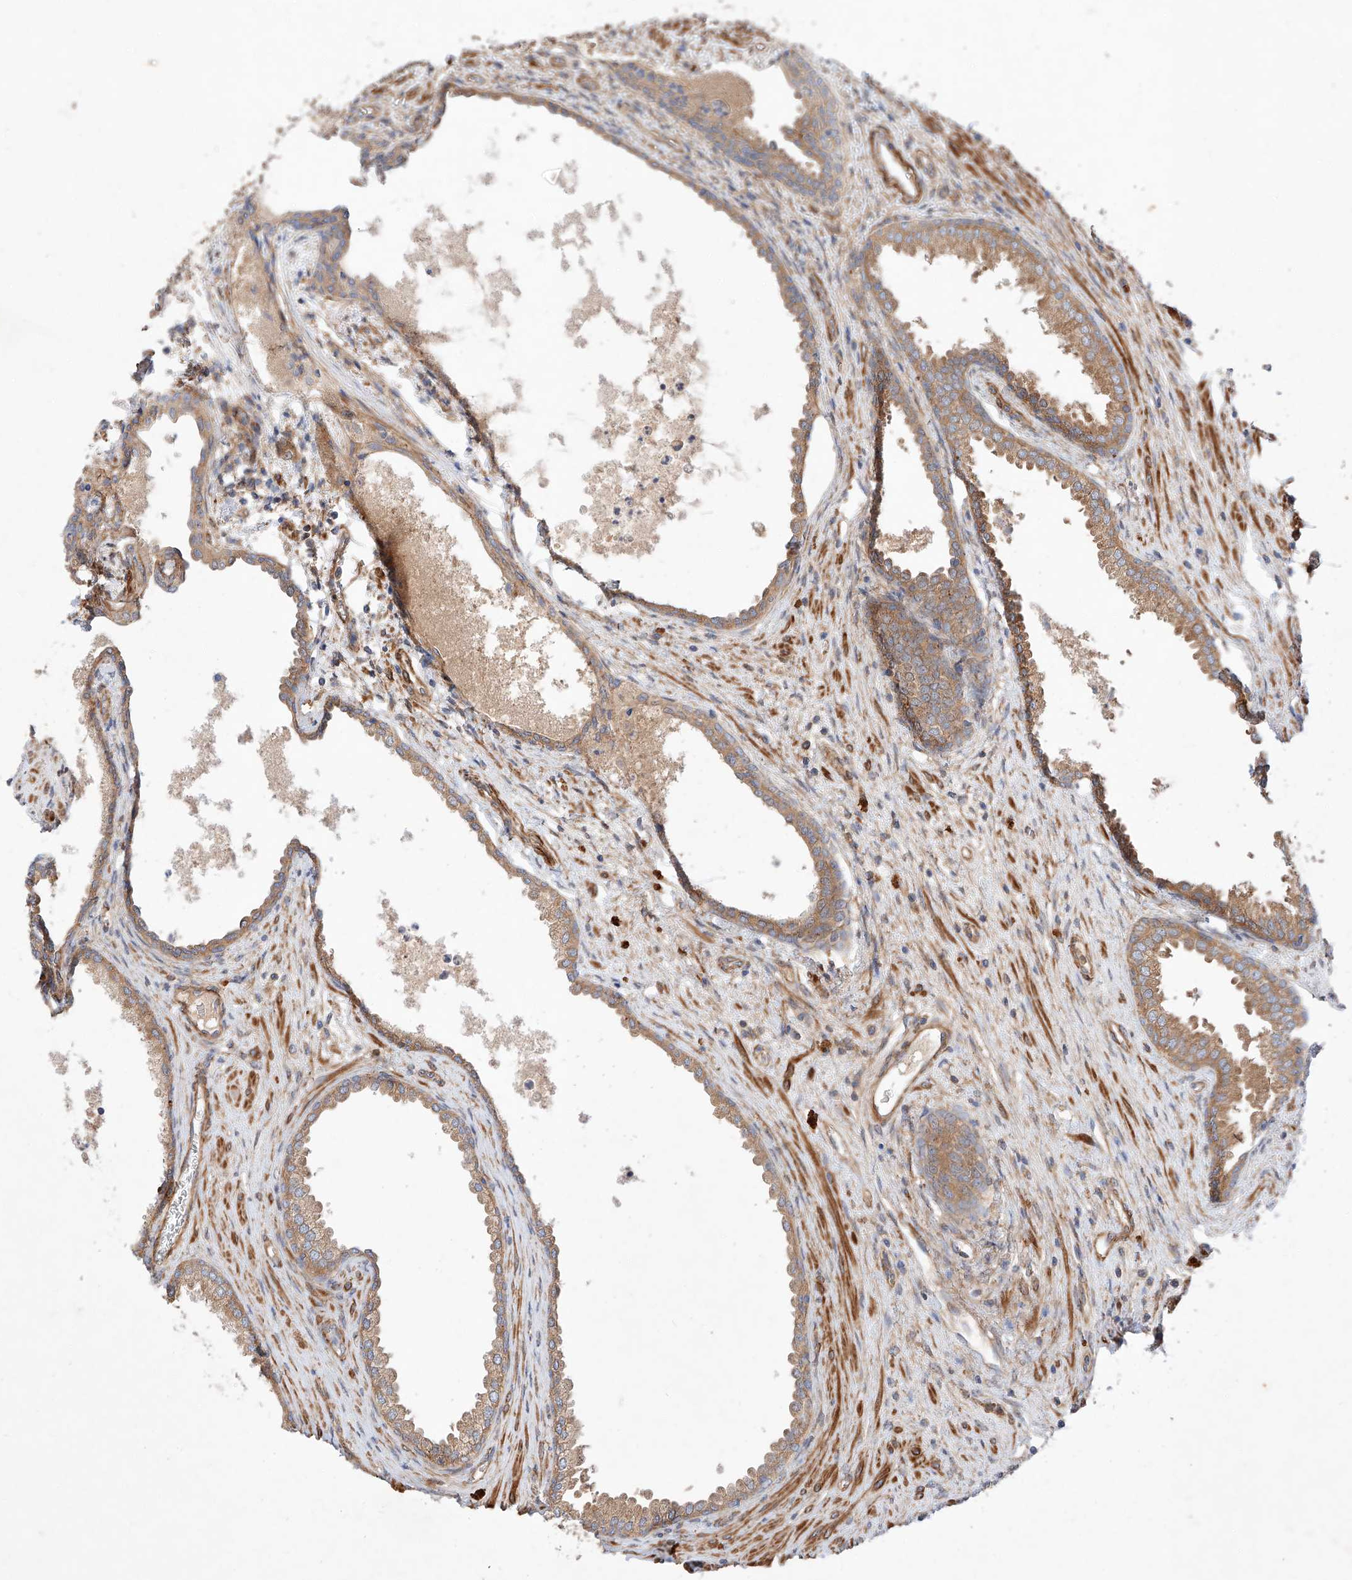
{"staining": {"intensity": "moderate", "quantity": ">75%", "location": "cytoplasmic/membranous"}, "tissue": "prostate", "cell_type": "Glandular cells", "image_type": "normal", "snomed": [{"axis": "morphology", "description": "Normal tissue, NOS"}, {"axis": "topography", "description": "Prostate"}], "caption": "Protein expression analysis of unremarkable prostate demonstrates moderate cytoplasmic/membranous staining in about >75% of glandular cells.", "gene": "RAB23", "patient": {"sex": "male", "age": 76}}